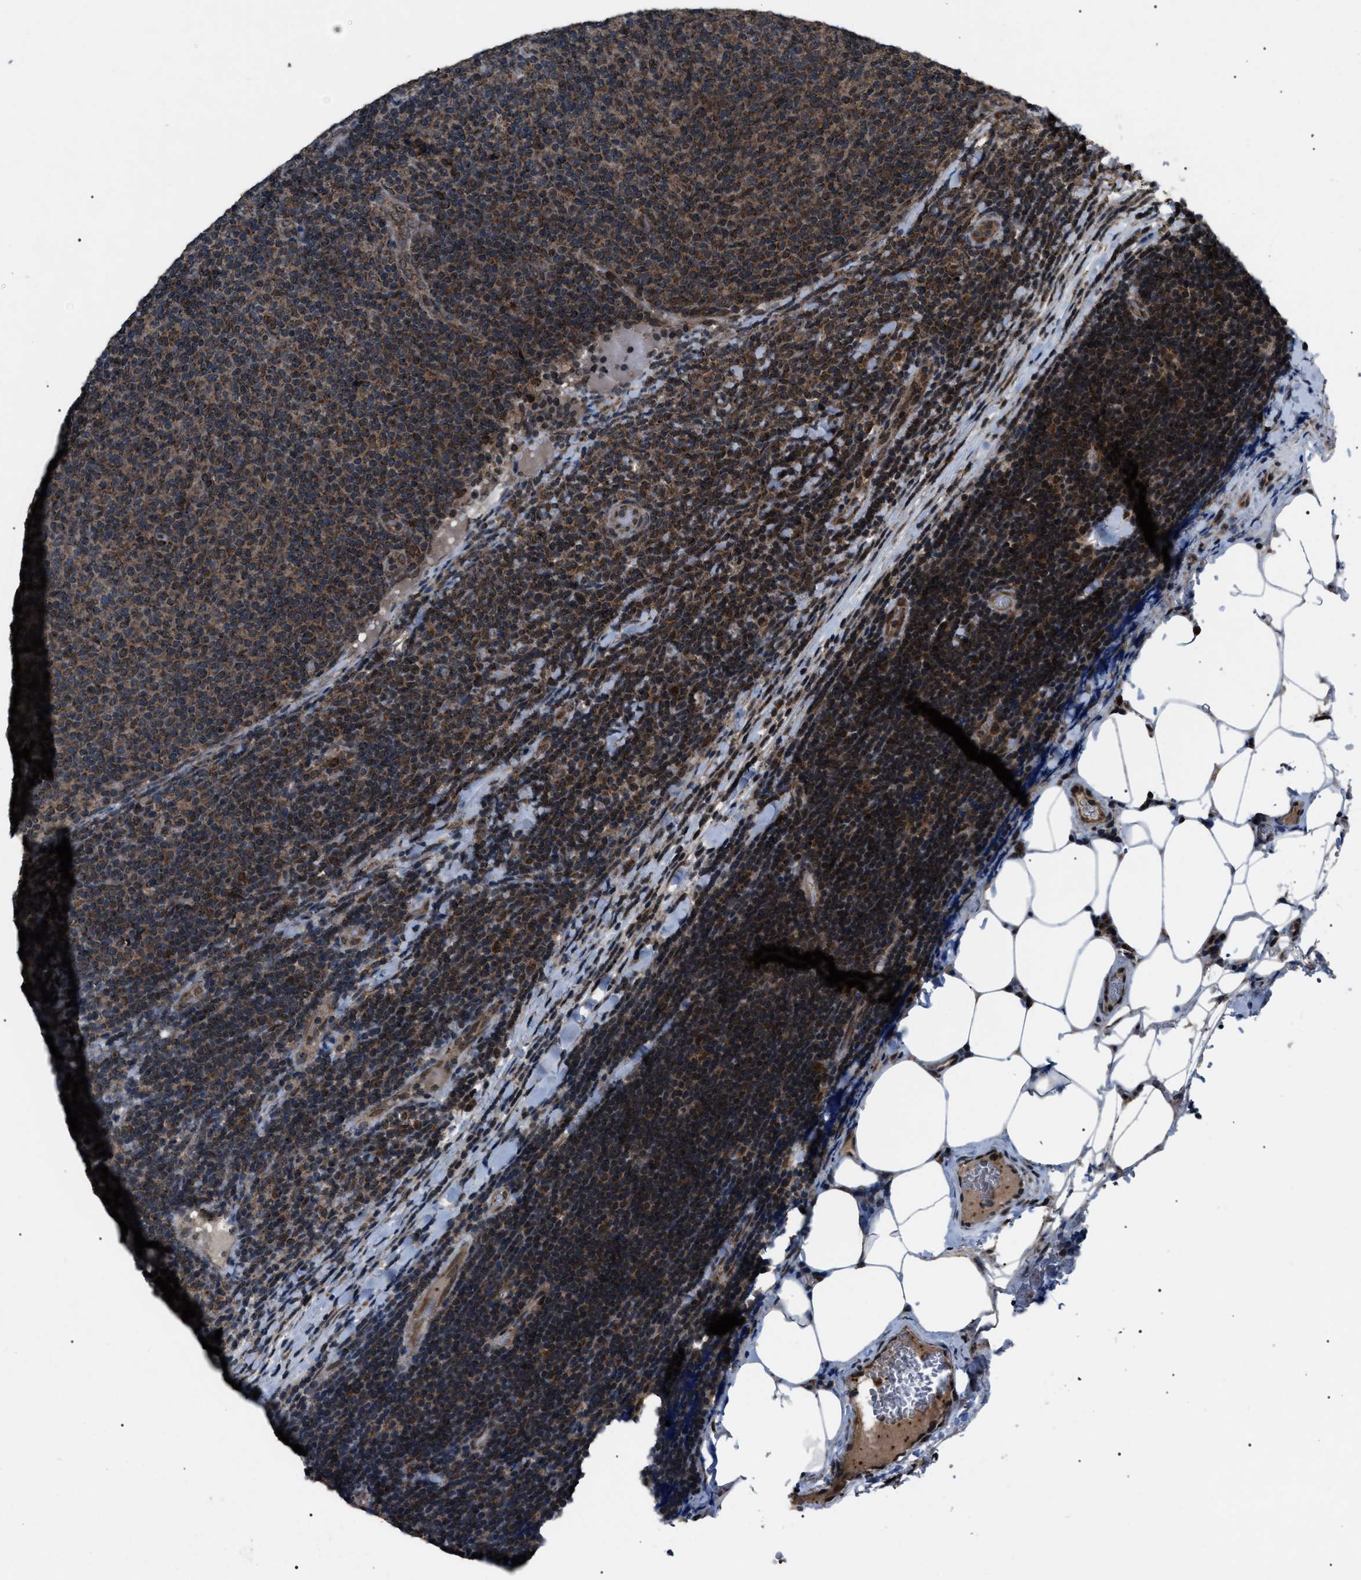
{"staining": {"intensity": "moderate", "quantity": ">75%", "location": "cytoplasmic/membranous"}, "tissue": "lymphoma", "cell_type": "Tumor cells", "image_type": "cancer", "snomed": [{"axis": "morphology", "description": "Malignant lymphoma, non-Hodgkin's type, Low grade"}, {"axis": "topography", "description": "Lymph node"}], "caption": "Lymphoma stained with a protein marker exhibits moderate staining in tumor cells.", "gene": "ZFAND2A", "patient": {"sex": "male", "age": 66}}